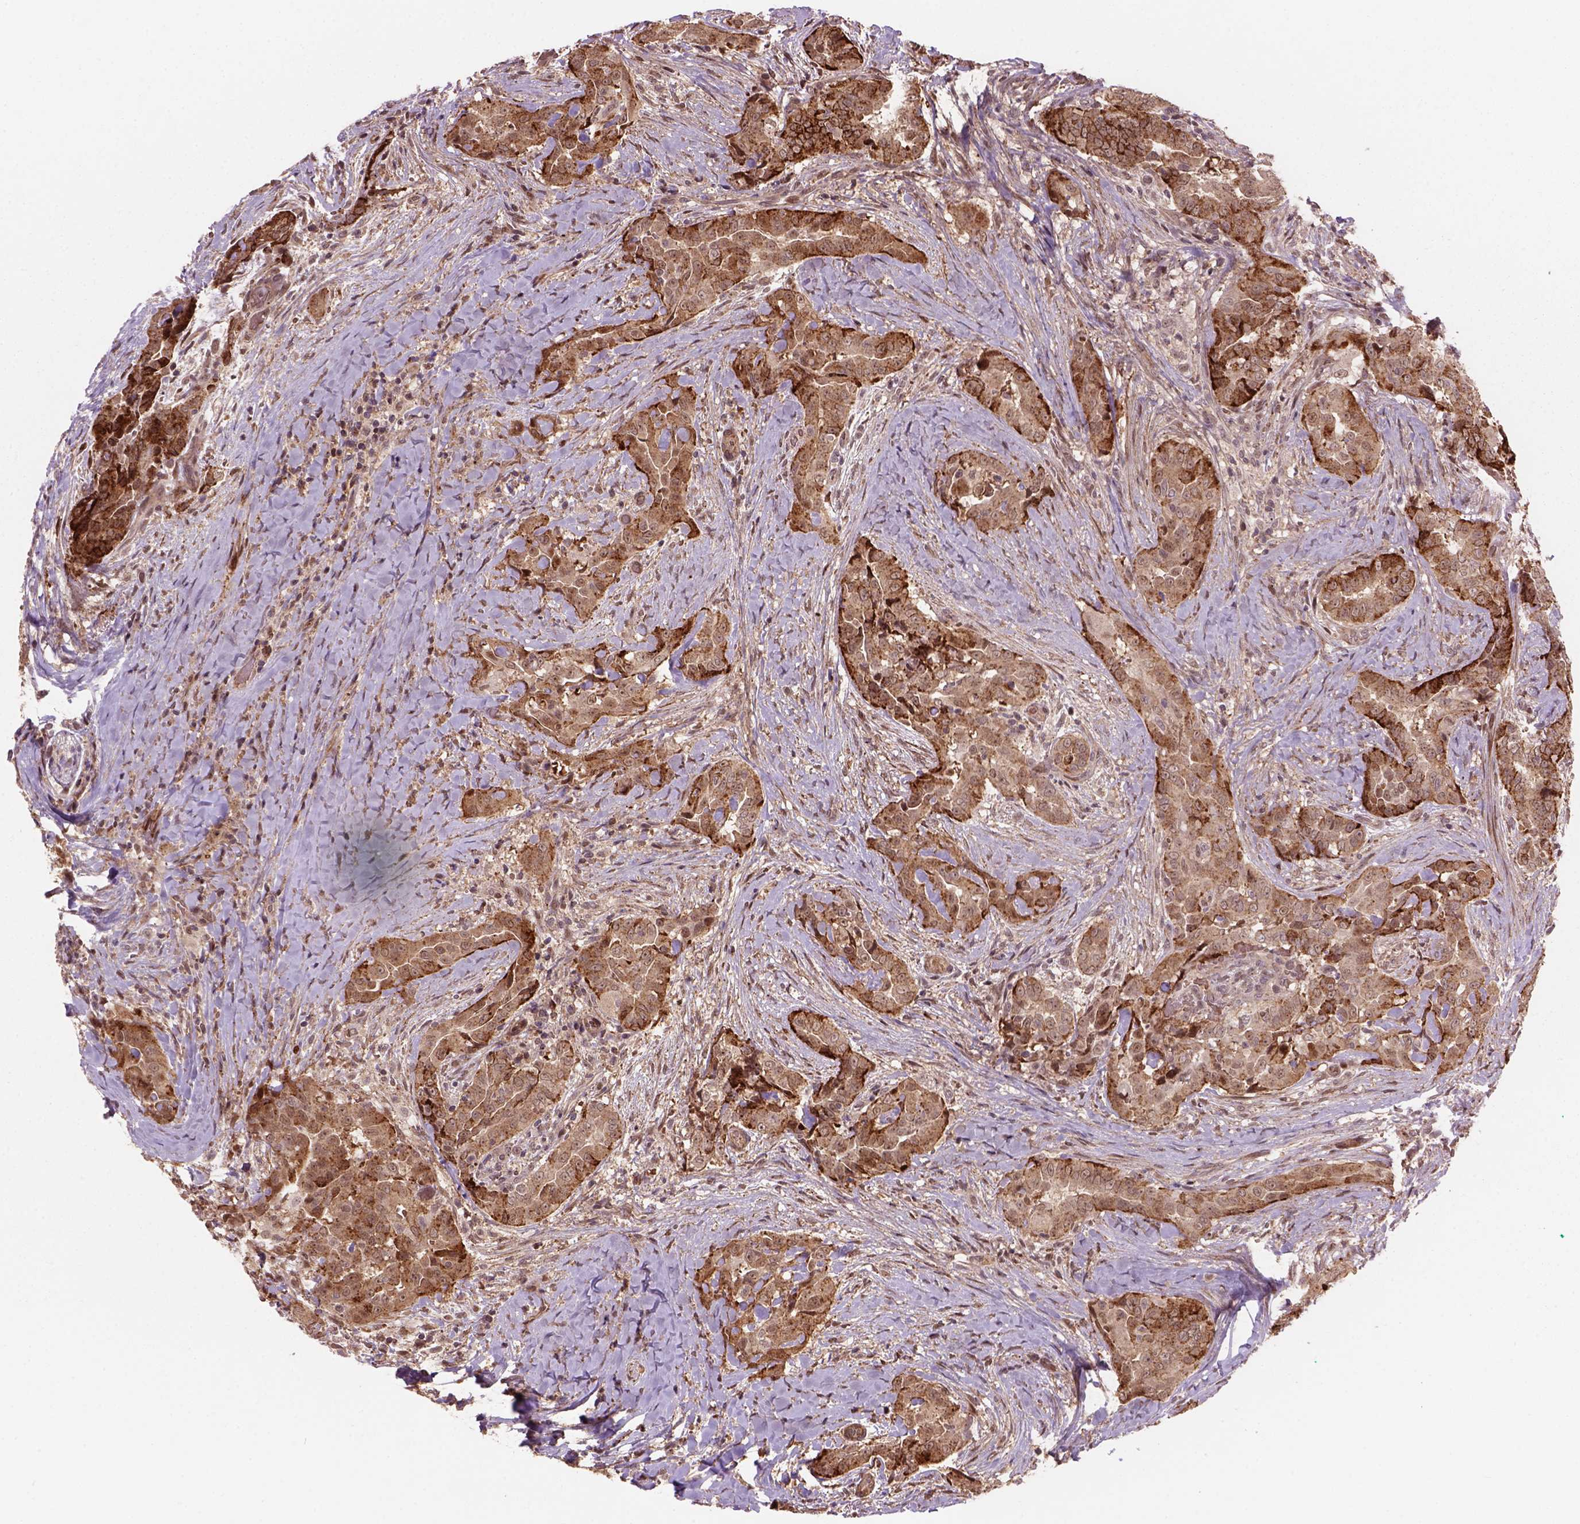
{"staining": {"intensity": "moderate", "quantity": "25%-75%", "location": "cytoplasmic/membranous,nuclear"}, "tissue": "thyroid cancer", "cell_type": "Tumor cells", "image_type": "cancer", "snomed": [{"axis": "morphology", "description": "Papillary adenocarcinoma, NOS"}, {"axis": "morphology", "description": "Papillary adenoma metastatic"}, {"axis": "topography", "description": "Thyroid gland"}], "caption": "The photomicrograph demonstrates a brown stain indicating the presence of a protein in the cytoplasmic/membranous and nuclear of tumor cells in thyroid cancer.", "gene": "PSMD11", "patient": {"sex": "female", "age": 50}}